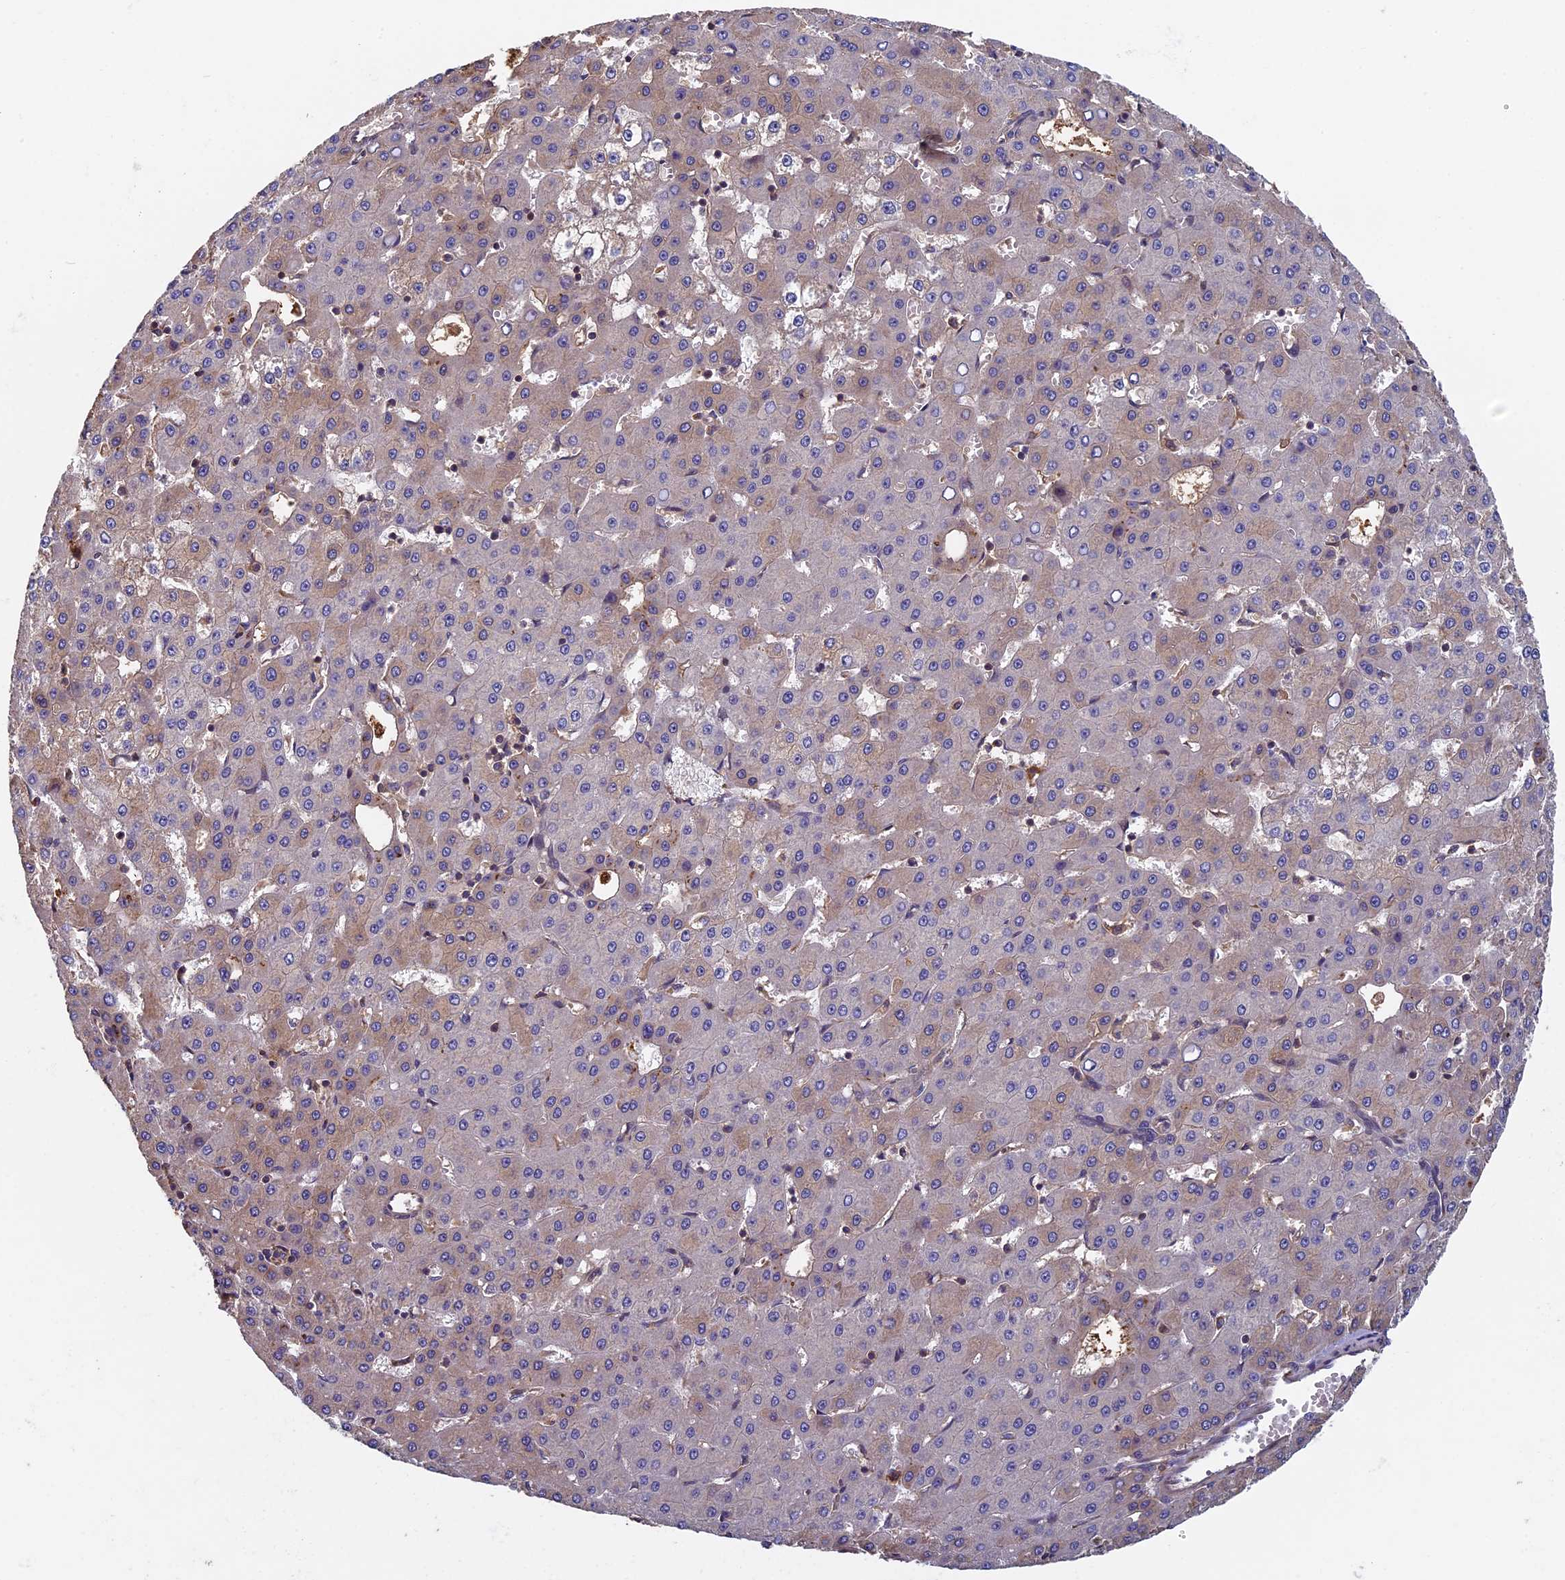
{"staining": {"intensity": "weak", "quantity": "<25%", "location": "cytoplasmic/membranous"}, "tissue": "liver cancer", "cell_type": "Tumor cells", "image_type": "cancer", "snomed": [{"axis": "morphology", "description": "Carcinoma, Hepatocellular, NOS"}, {"axis": "topography", "description": "Liver"}], "caption": "A high-resolution image shows immunohistochemistry (IHC) staining of liver hepatocellular carcinoma, which shows no significant positivity in tumor cells. Brightfield microscopy of immunohistochemistry stained with DAB (3,3'-diaminobenzidine) (brown) and hematoxylin (blue), captured at high magnification.", "gene": "CCDC153", "patient": {"sex": "male", "age": 47}}